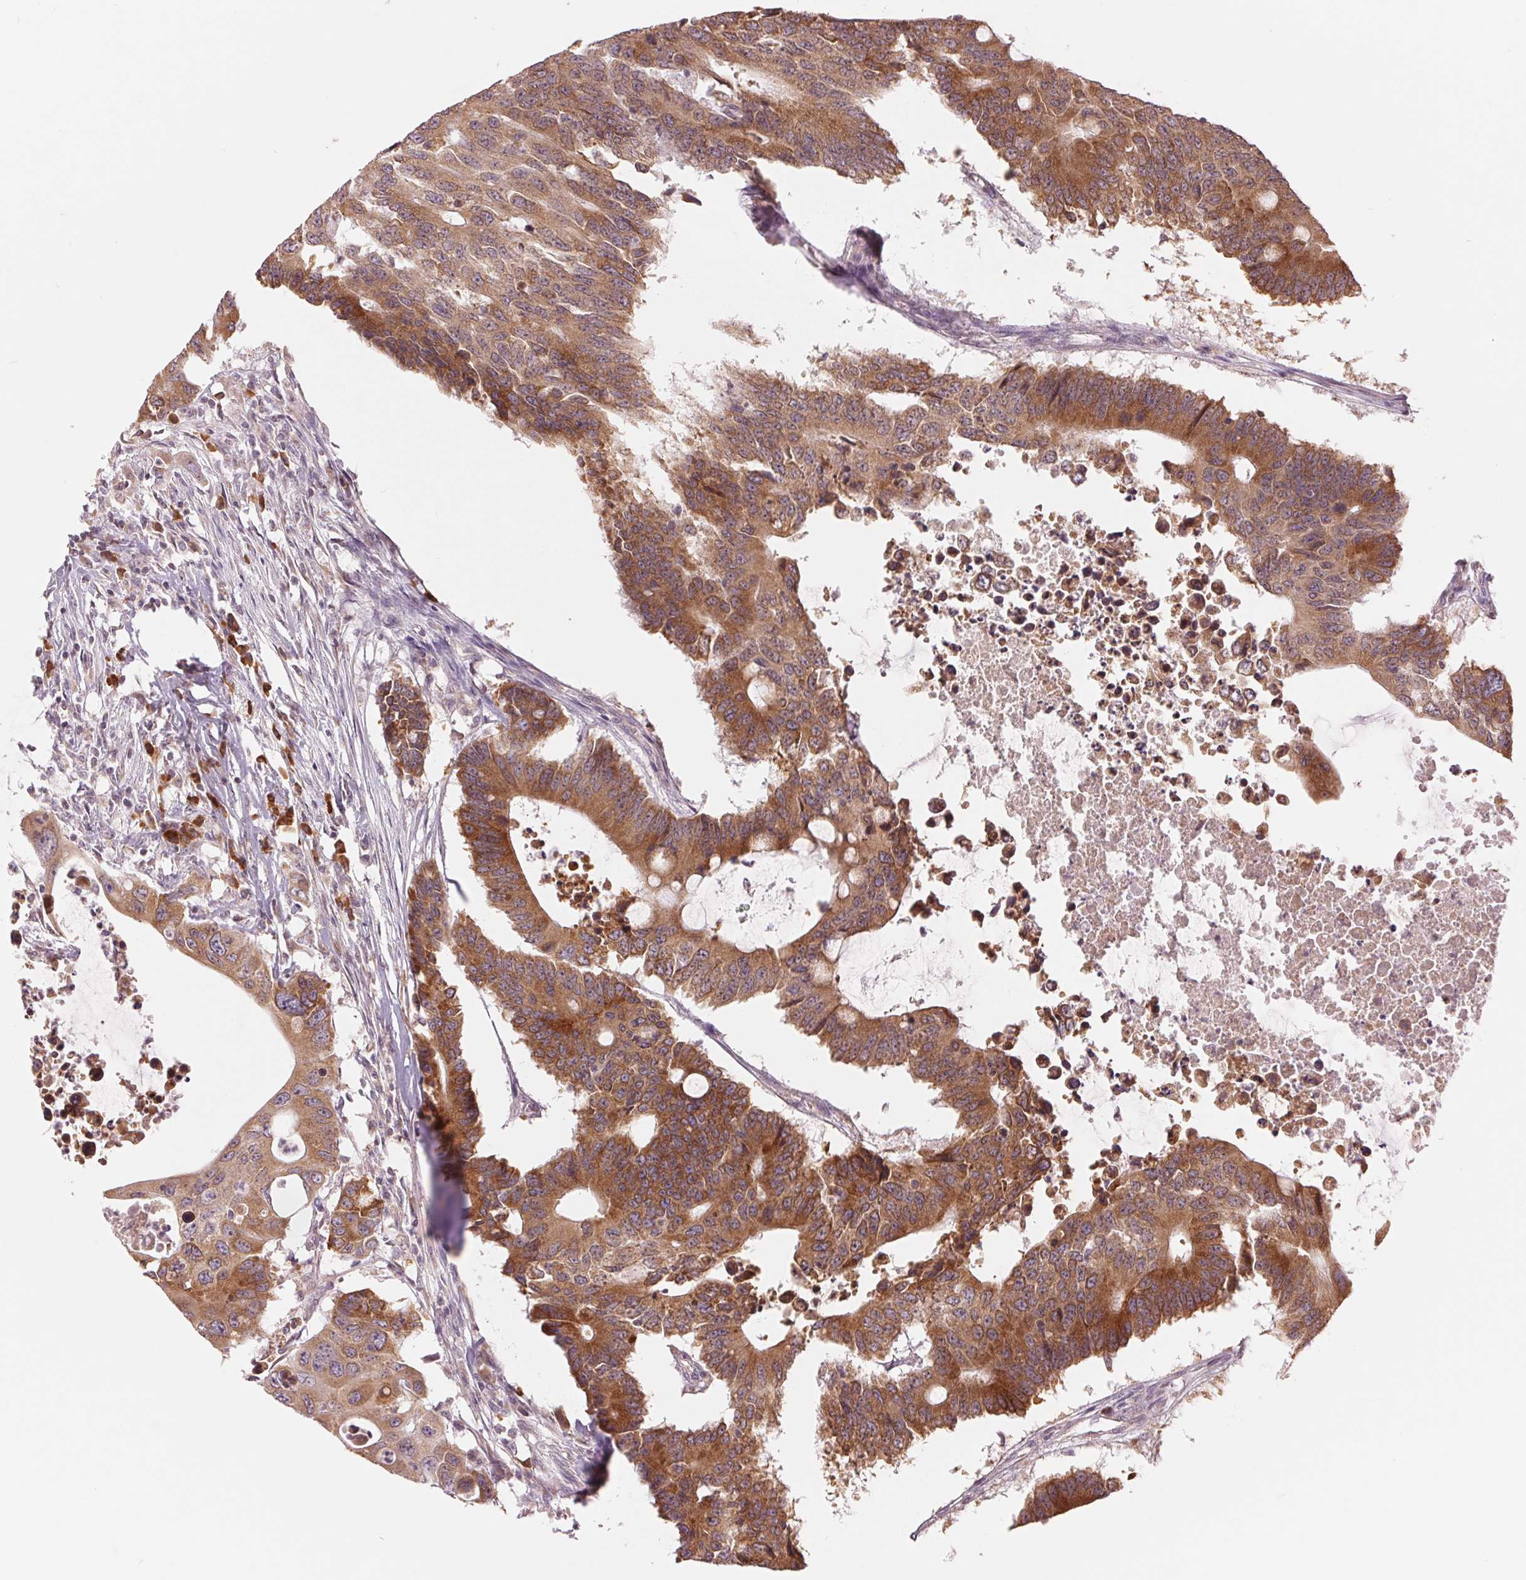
{"staining": {"intensity": "moderate", "quantity": ">75%", "location": "cytoplasmic/membranous"}, "tissue": "colorectal cancer", "cell_type": "Tumor cells", "image_type": "cancer", "snomed": [{"axis": "morphology", "description": "Adenocarcinoma, NOS"}, {"axis": "topography", "description": "Colon"}], "caption": "Immunohistochemical staining of human colorectal adenocarcinoma shows moderate cytoplasmic/membranous protein expression in approximately >75% of tumor cells.", "gene": "TECR", "patient": {"sex": "male", "age": 71}}